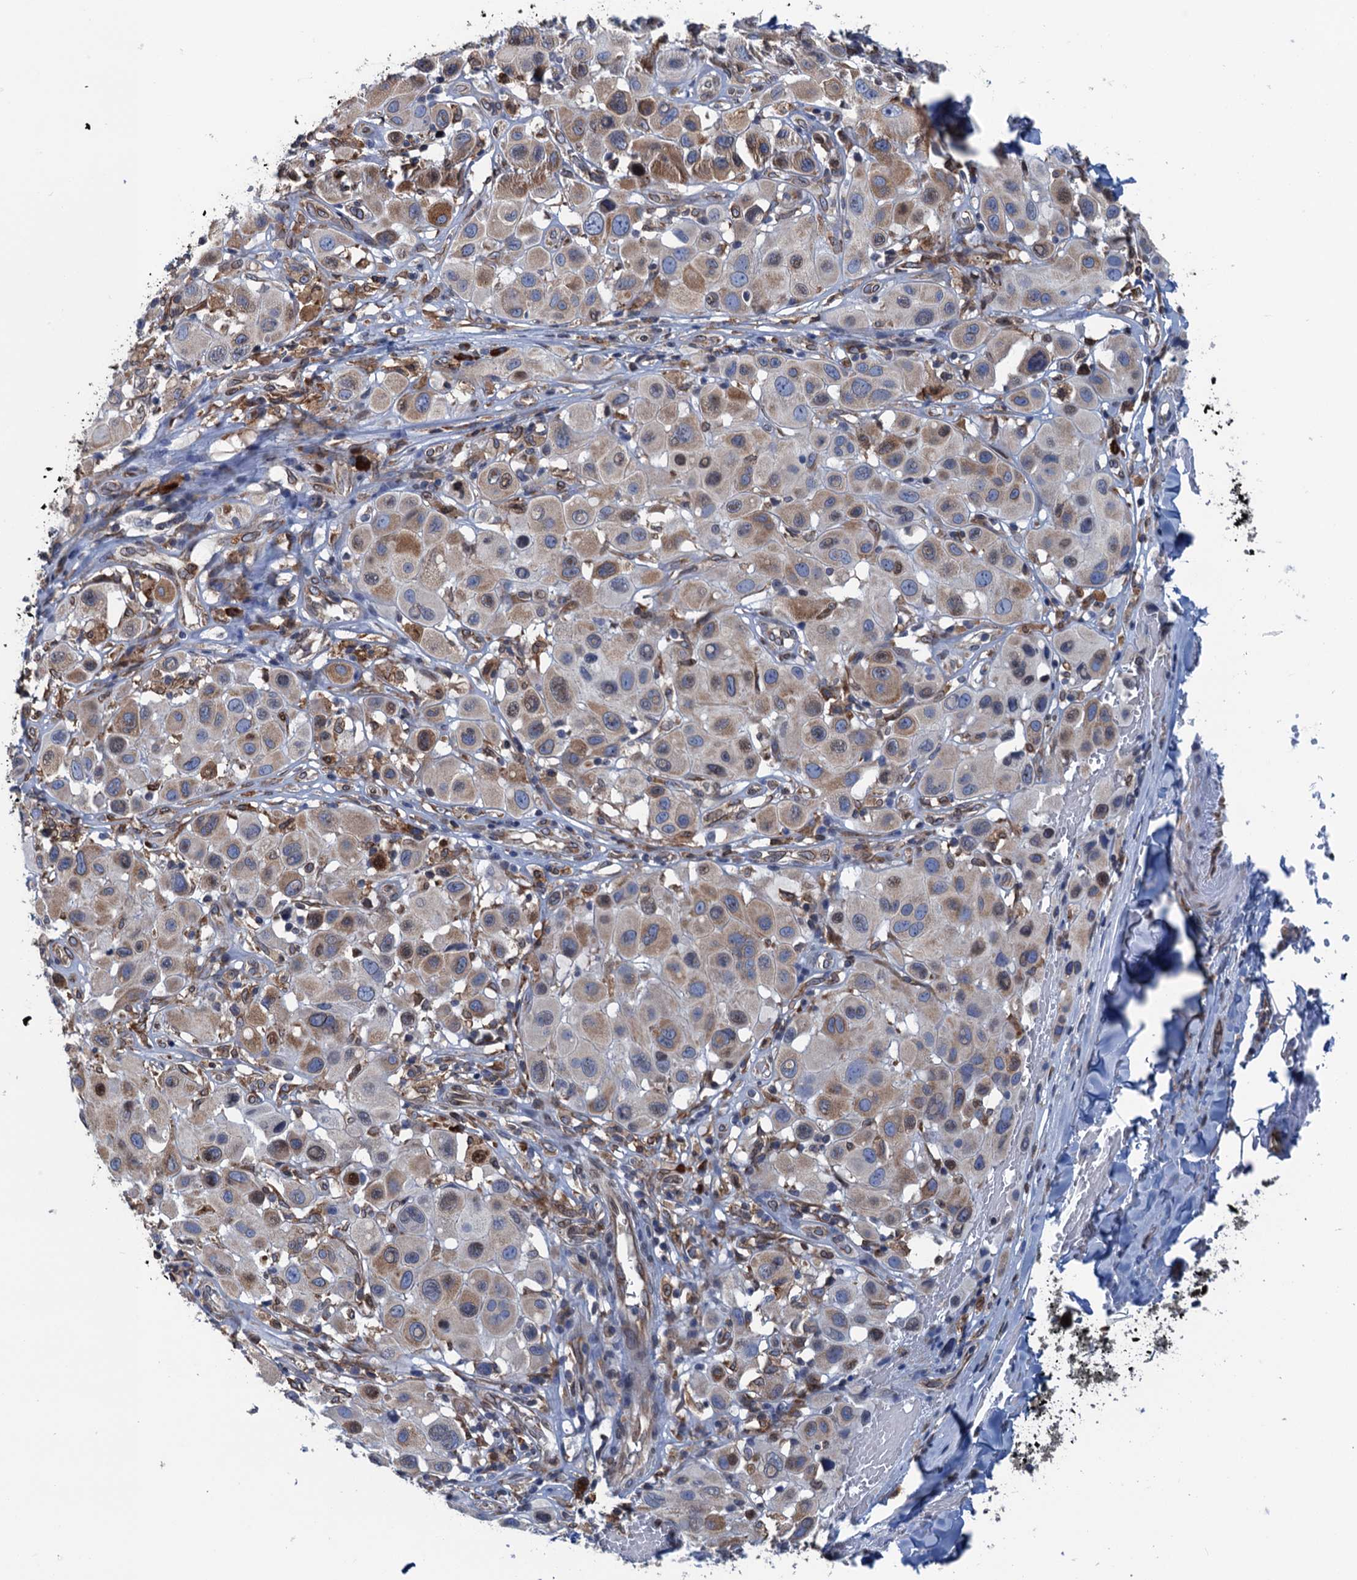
{"staining": {"intensity": "moderate", "quantity": "25%-75%", "location": "cytoplasmic/membranous"}, "tissue": "melanoma", "cell_type": "Tumor cells", "image_type": "cancer", "snomed": [{"axis": "morphology", "description": "Malignant melanoma, Metastatic site"}, {"axis": "topography", "description": "Skin"}], "caption": "This is an image of immunohistochemistry (IHC) staining of melanoma, which shows moderate positivity in the cytoplasmic/membranous of tumor cells.", "gene": "TMEM205", "patient": {"sex": "male", "age": 41}}